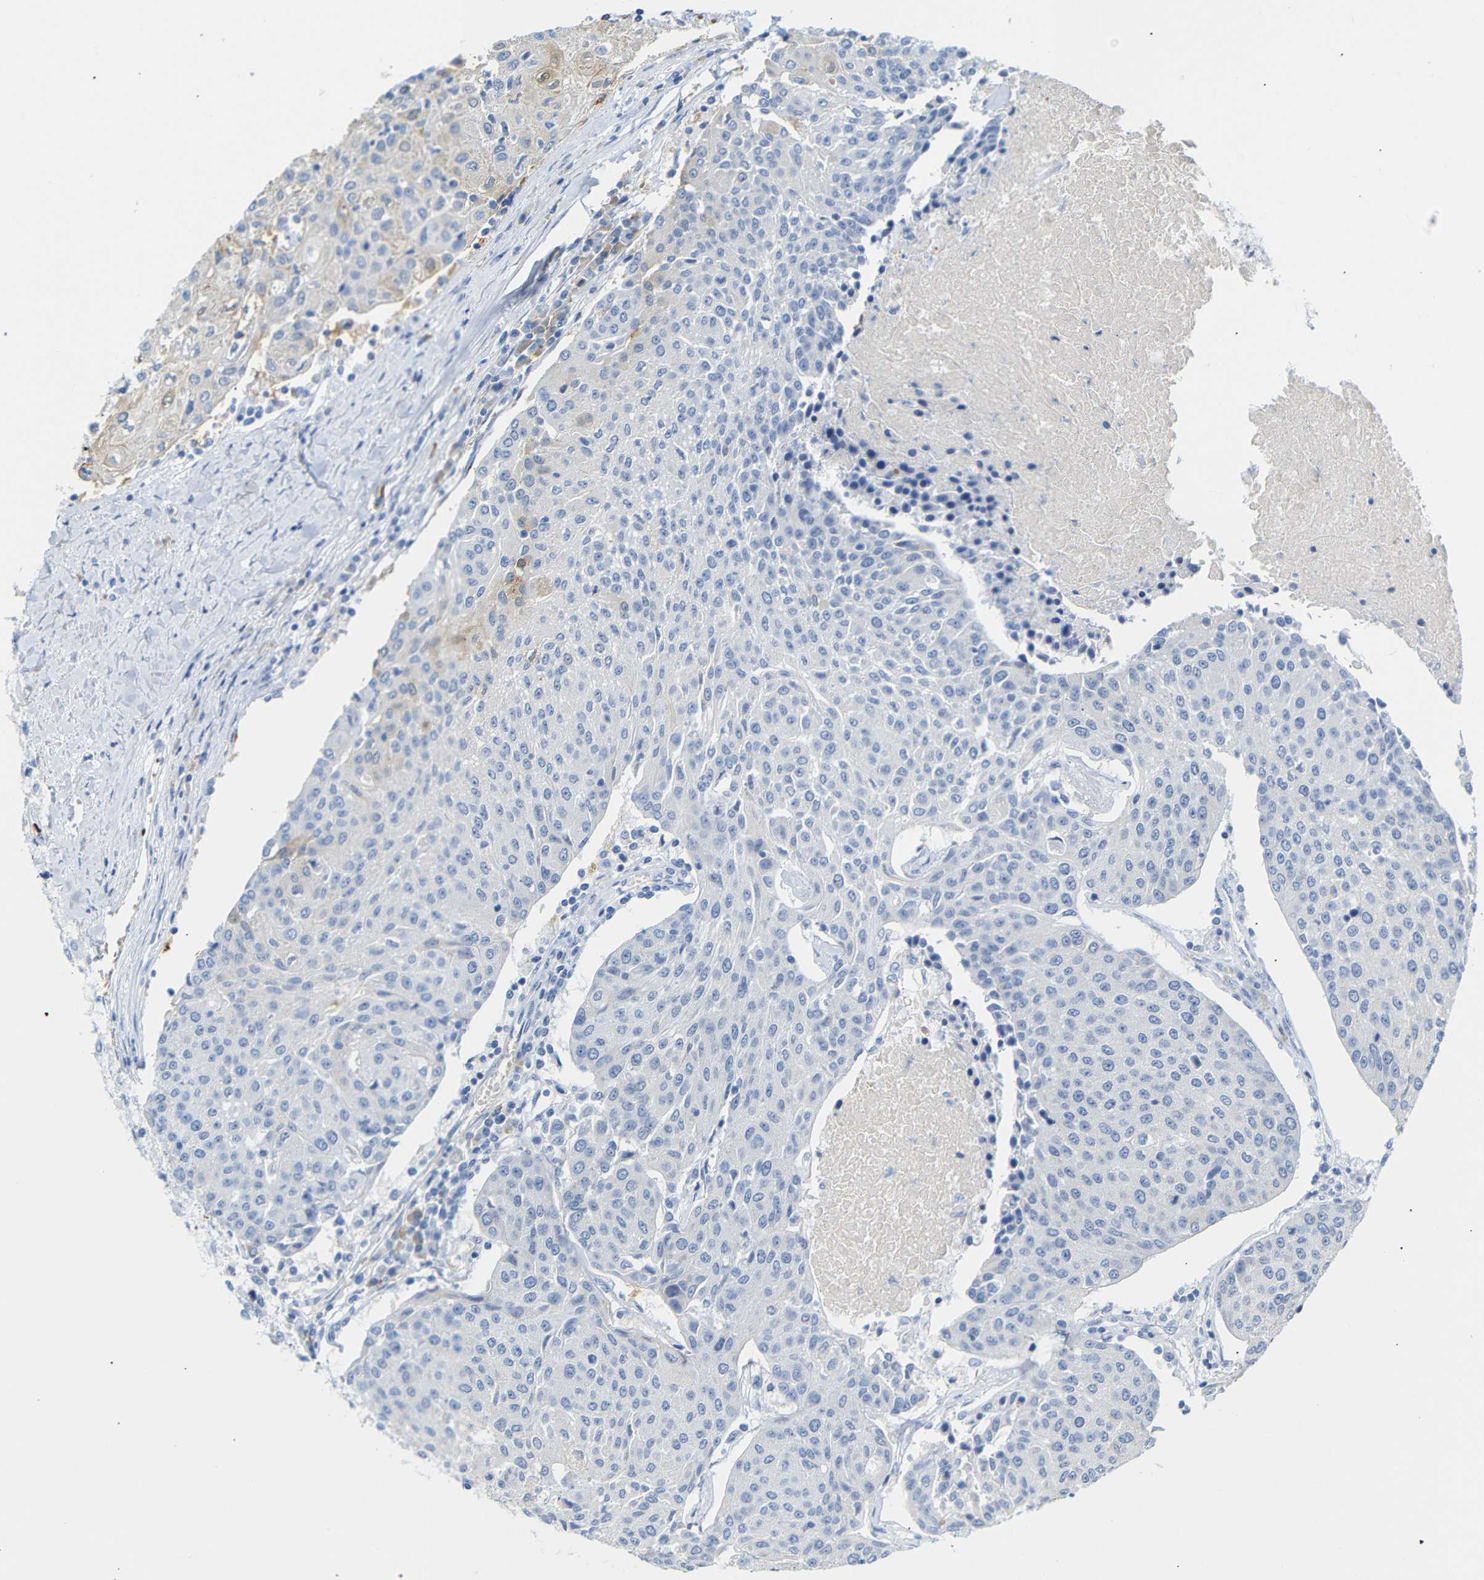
{"staining": {"intensity": "negative", "quantity": "none", "location": "none"}, "tissue": "urothelial cancer", "cell_type": "Tumor cells", "image_type": "cancer", "snomed": [{"axis": "morphology", "description": "Urothelial carcinoma, High grade"}, {"axis": "topography", "description": "Urinary bladder"}], "caption": "High magnification brightfield microscopy of urothelial cancer stained with DAB (3,3'-diaminobenzidine) (brown) and counterstained with hematoxylin (blue): tumor cells show no significant staining.", "gene": "ERVMER34-1", "patient": {"sex": "female", "age": 85}}